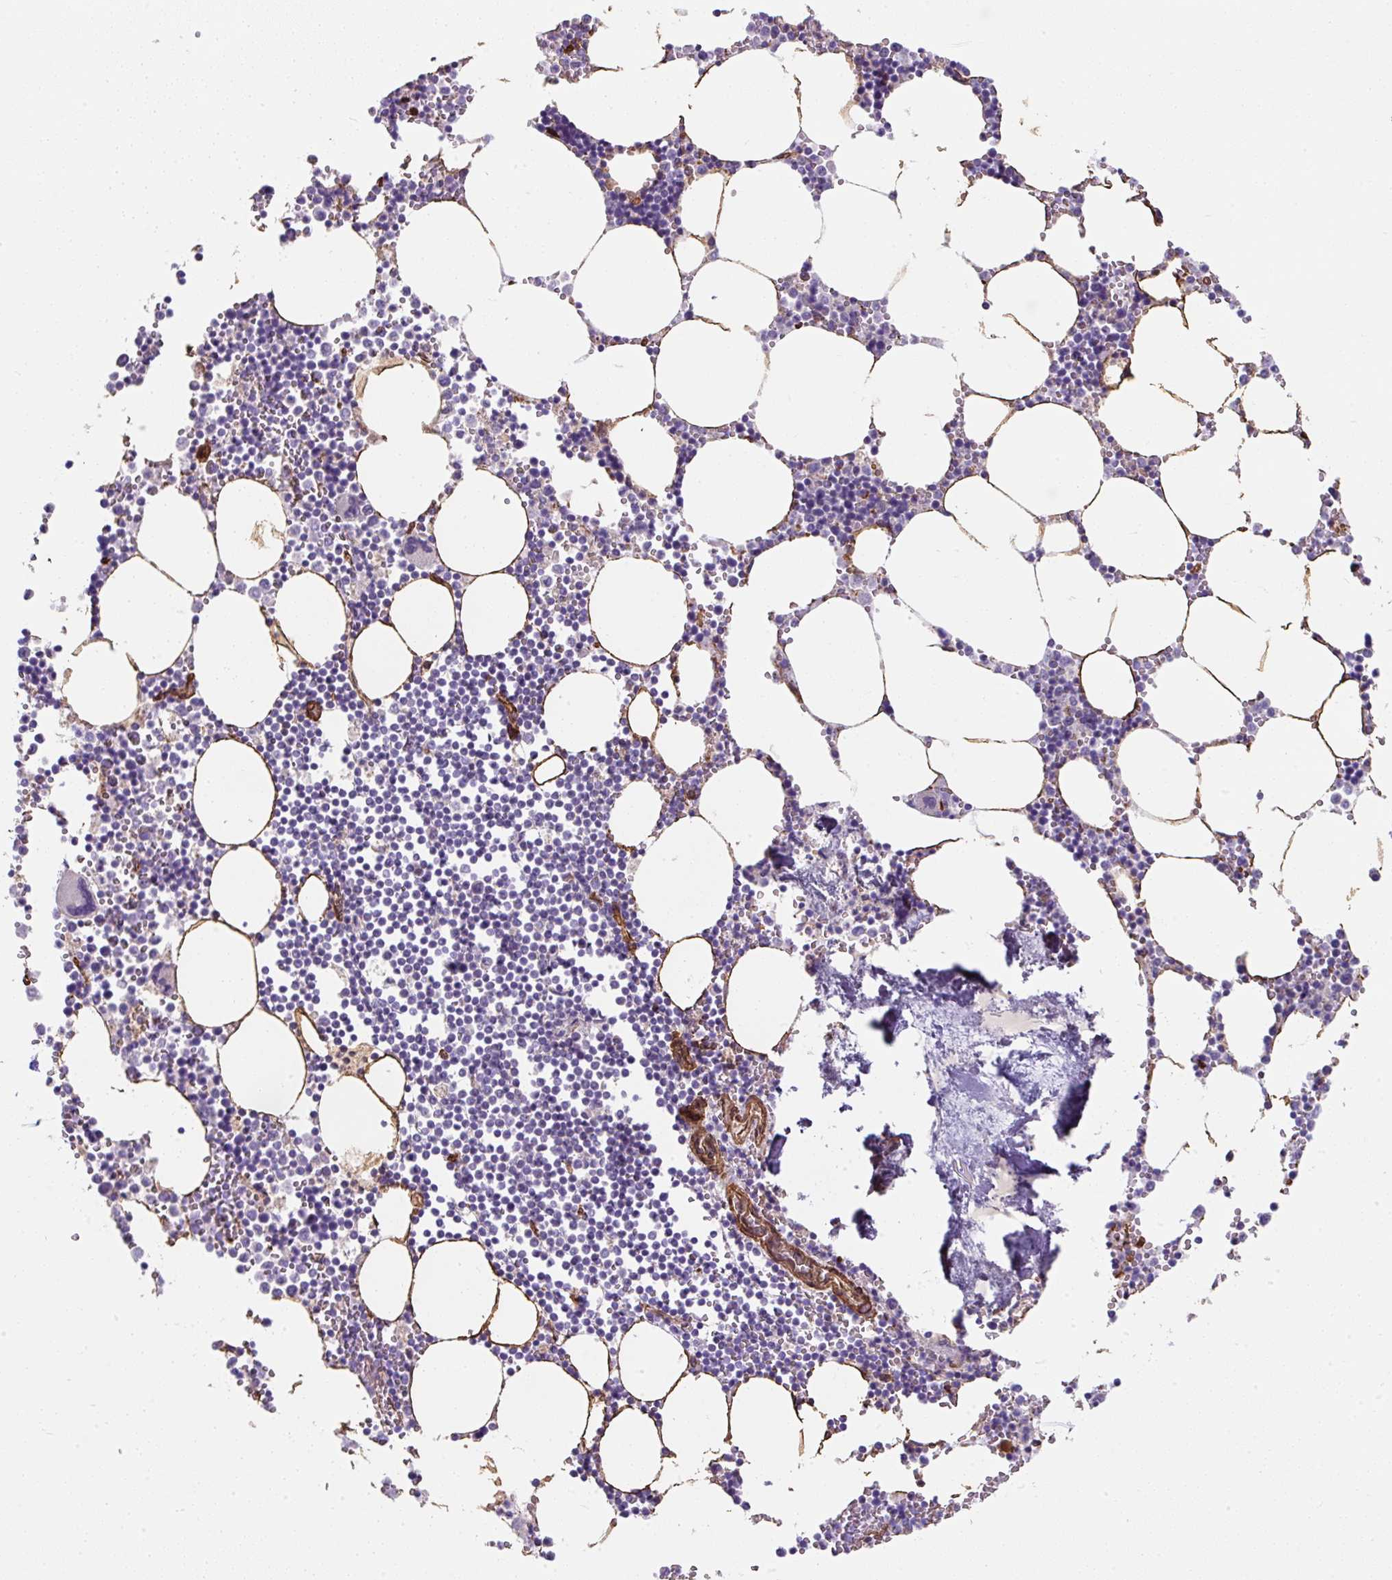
{"staining": {"intensity": "negative", "quantity": "none", "location": "none"}, "tissue": "bone marrow", "cell_type": "Hematopoietic cells", "image_type": "normal", "snomed": [{"axis": "morphology", "description": "Normal tissue, NOS"}, {"axis": "topography", "description": "Bone marrow"}], "caption": "DAB immunohistochemical staining of normal bone marrow demonstrates no significant staining in hematopoietic cells.", "gene": "ANKUB1", "patient": {"sex": "male", "age": 54}}